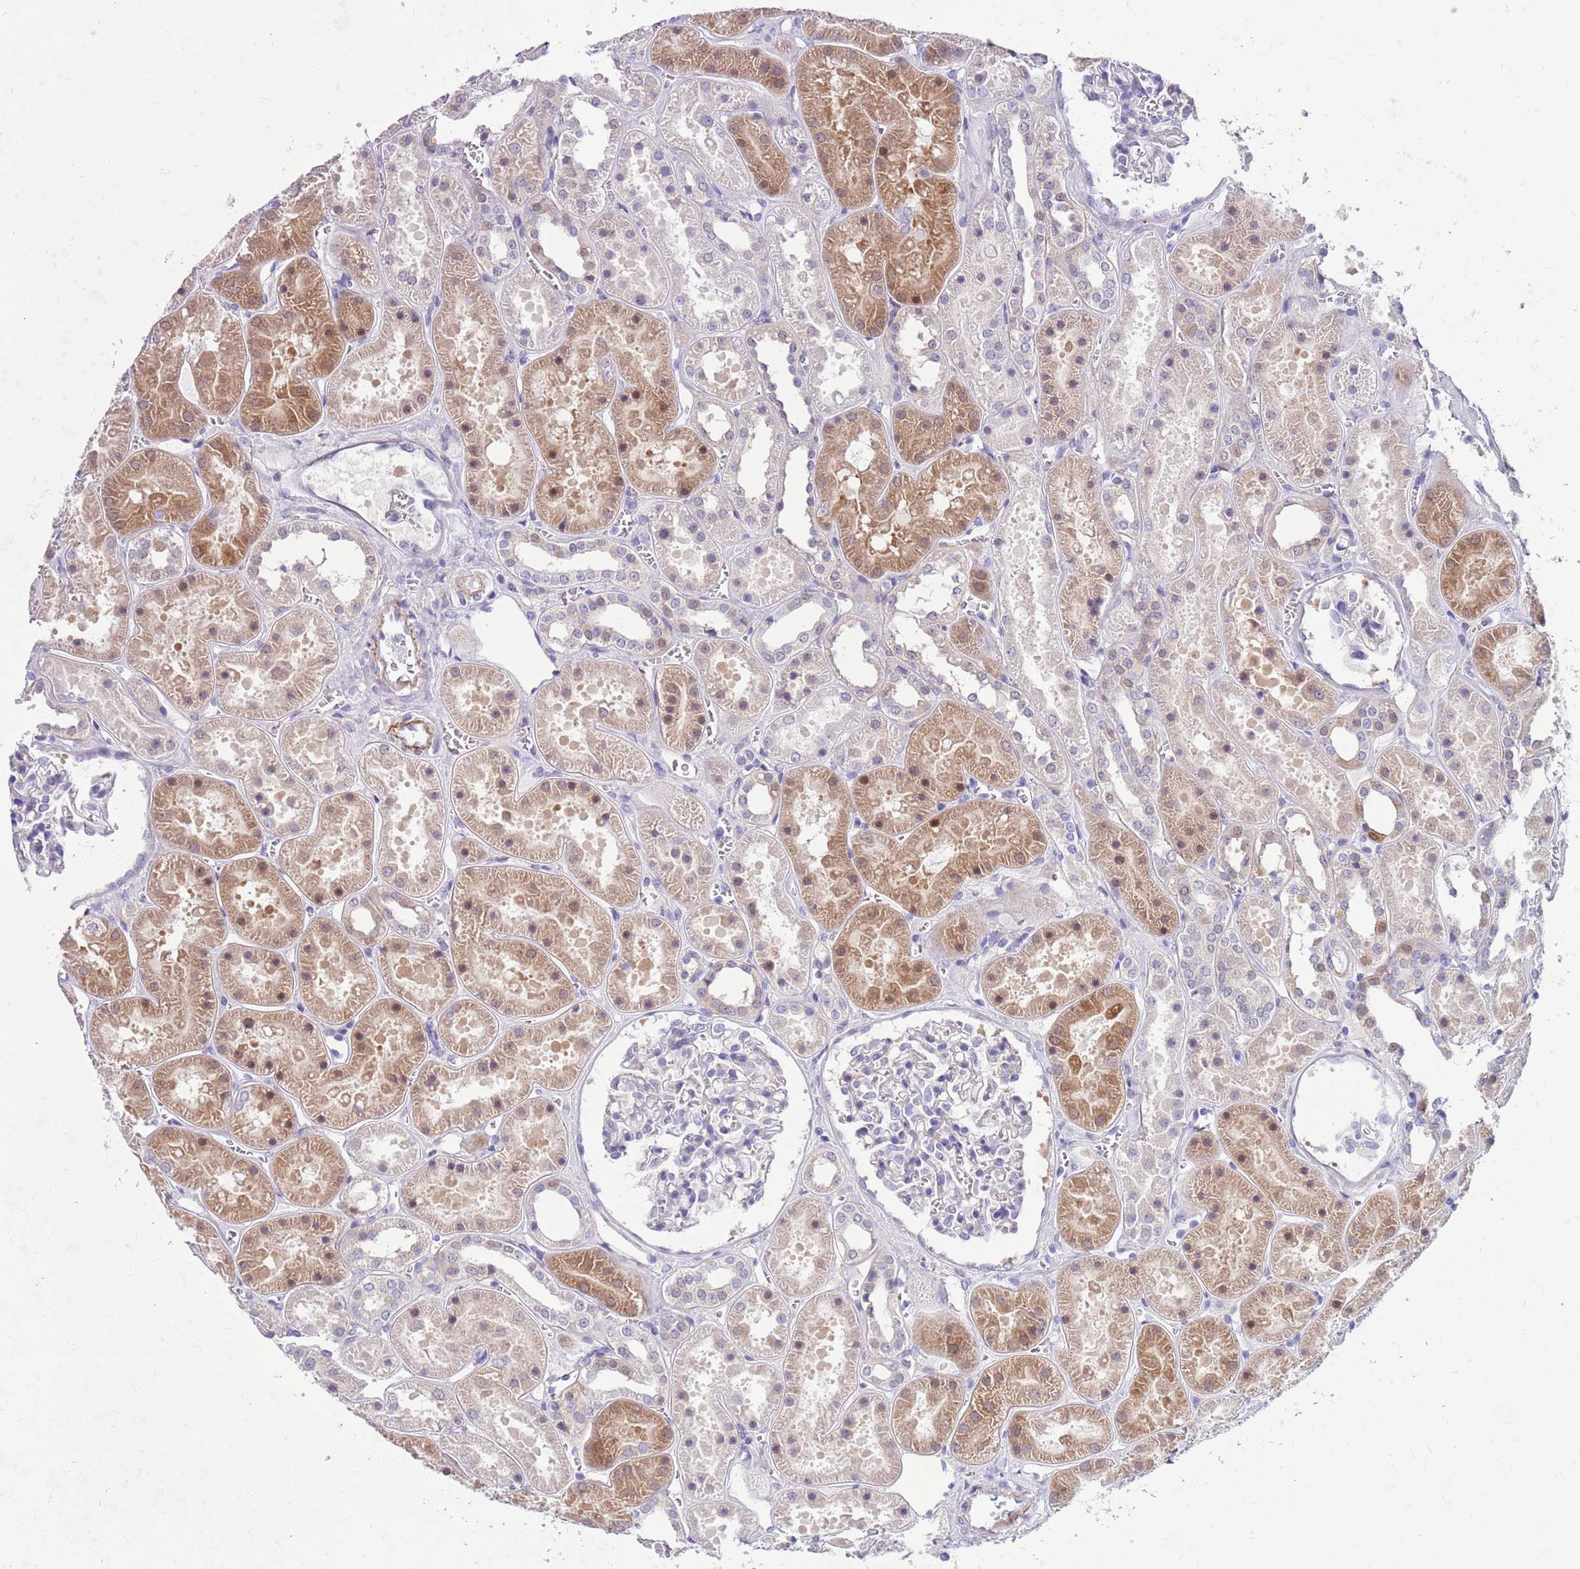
{"staining": {"intensity": "negative", "quantity": "none", "location": "none"}, "tissue": "kidney", "cell_type": "Cells in glomeruli", "image_type": "normal", "snomed": [{"axis": "morphology", "description": "Normal tissue, NOS"}, {"axis": "topography", "description": "Kidney"}], "caption": "The immunohistochemistry histopathology image has no significant expression in cells in glomeruli of kidney.", "gene": "PFKFB2", "patient": {"sex": "female", "age": 41}}